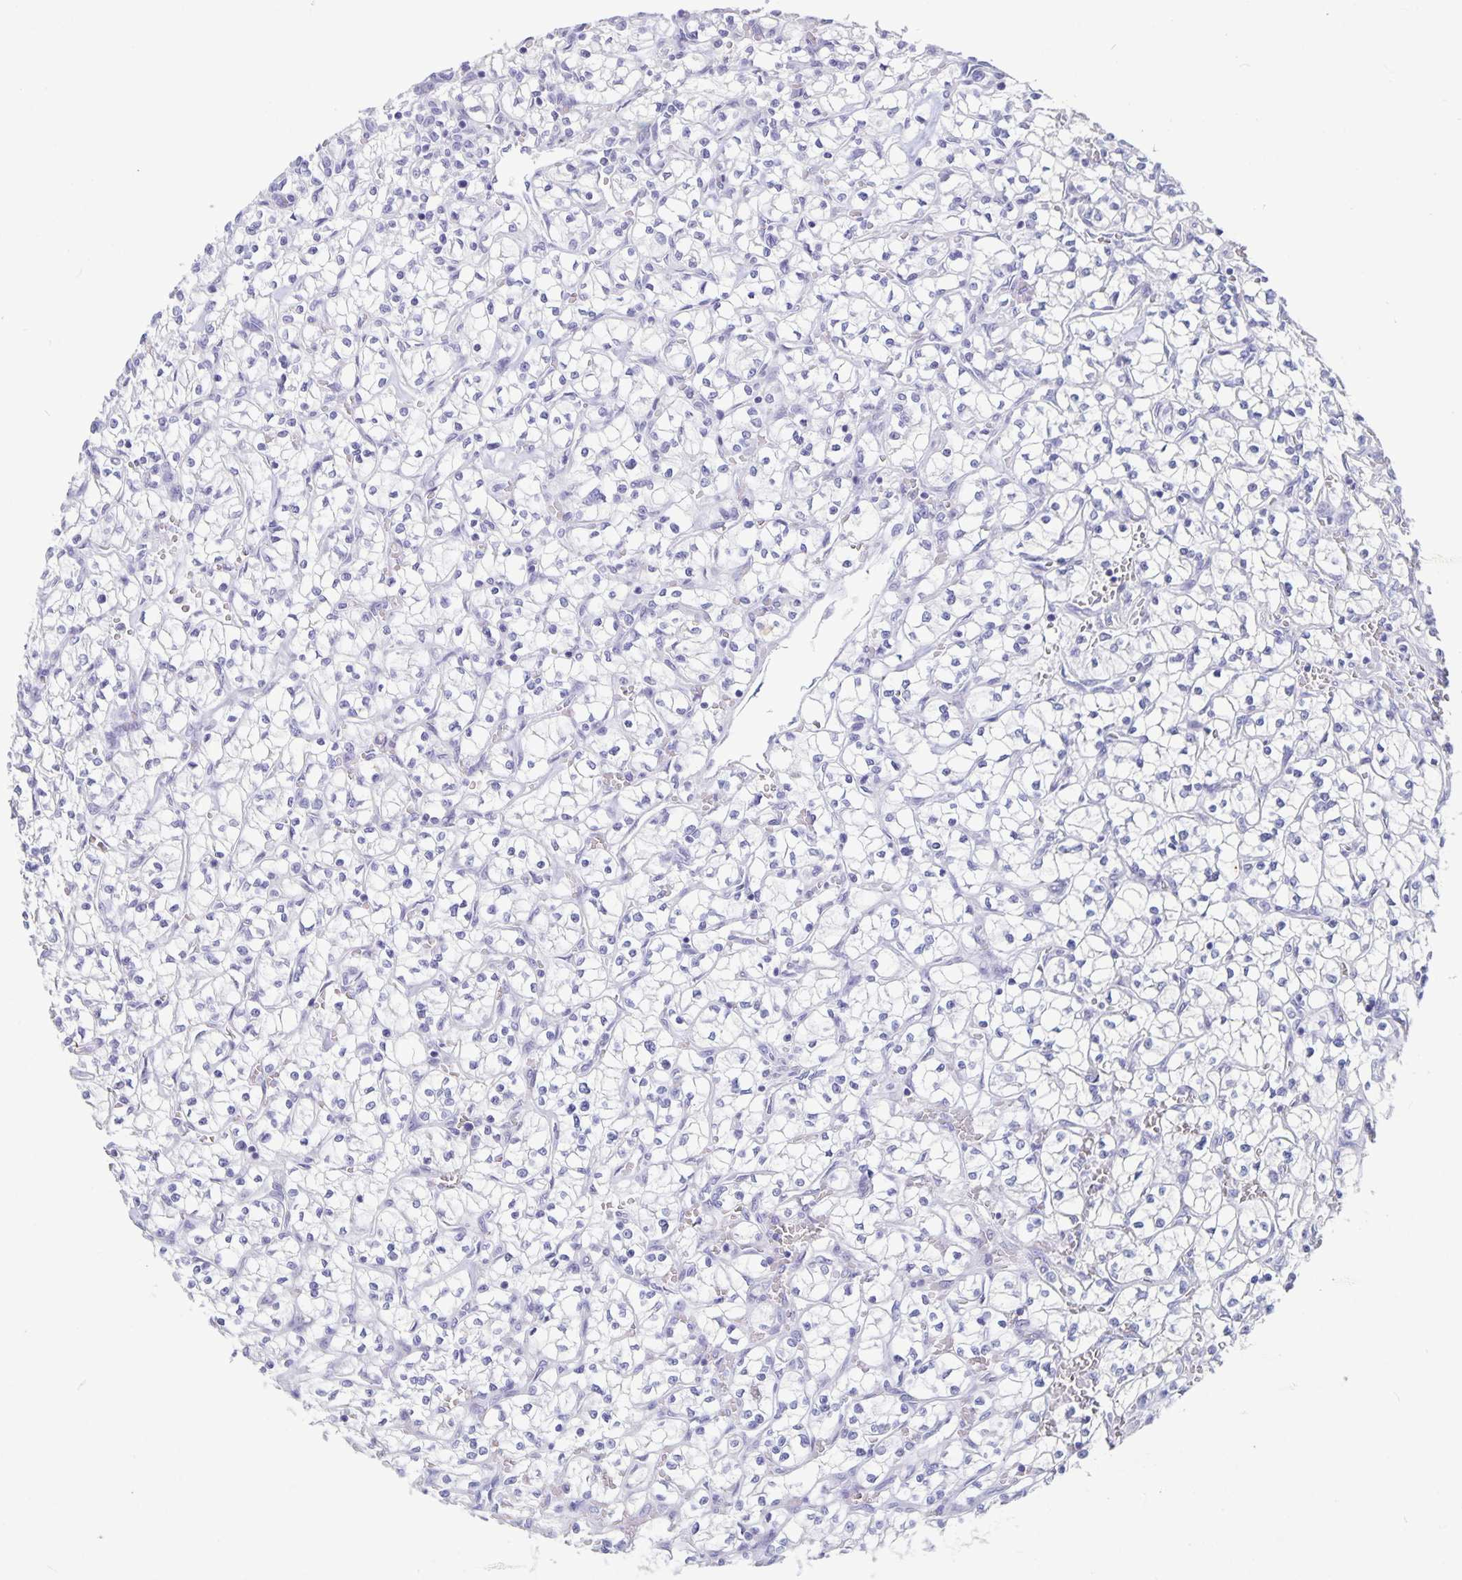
{"staining": {"intensity": "negative", "quantity": "none", "location": "none"}, "tissue": "renal cancer", "cell_type": "Tumor cells", "image_type": "cancer", "snomed": [{"axis": "morphology", "description": "Adenocarcinoma, NOS"}, {"axis": "topography", "description": "Kidney"}], "caption": "DAB (3,3'-diaminobenzidine) immunohistochemical staining of adenocarcinoma (renal) demonstrates no significant positivity in tumor cells.", "gene": "BPIFA3", "patient": {"sex": "female", "age": 64}}